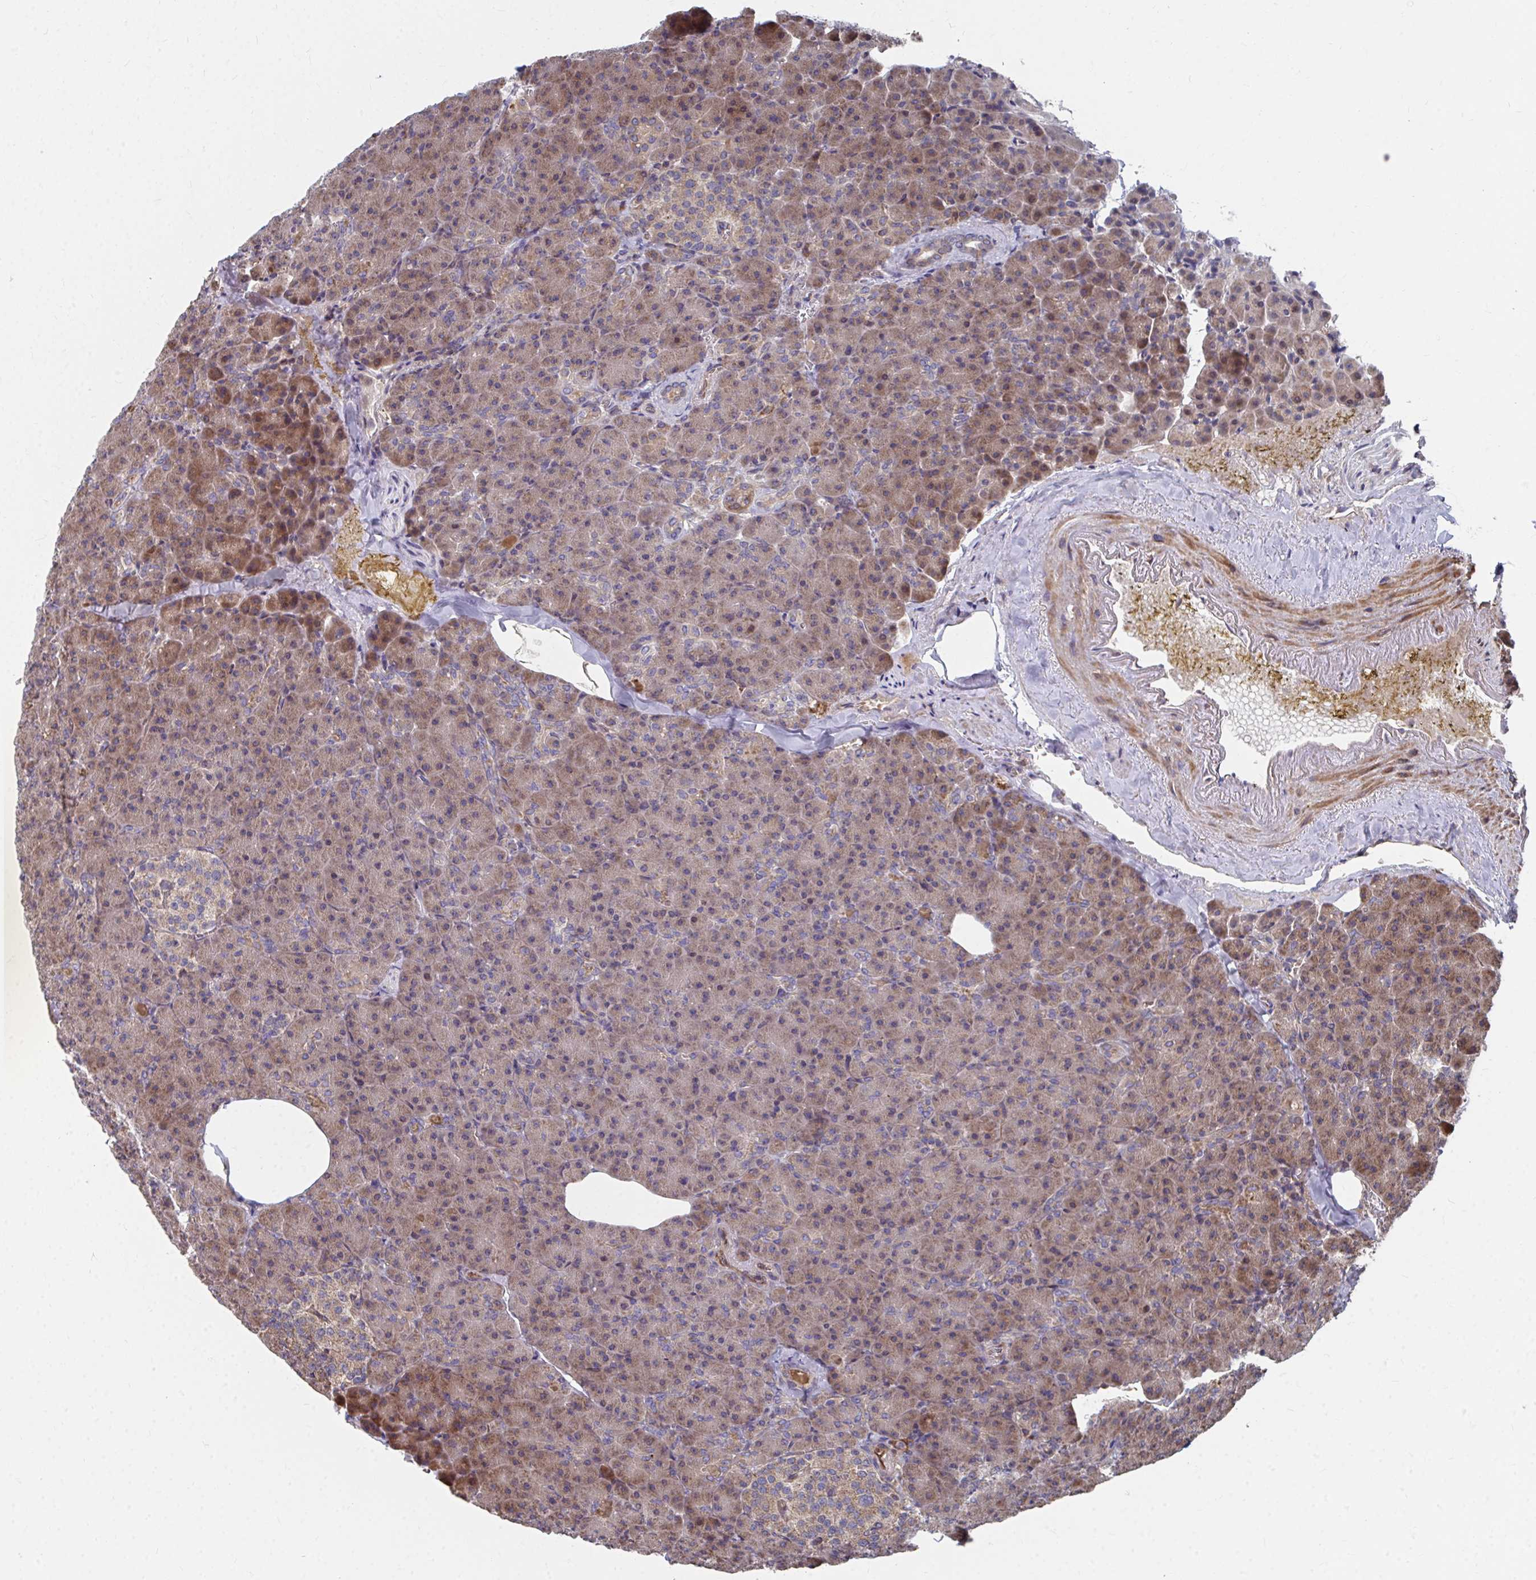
{"staining": {"intensity": "moderate", "quantity": "25%-75%", "location": "cytoplasmic/membranous"}, "tissue": "pancreas", "cell_type": "Exocrine glandular cells", "image_type": "normal", "snomed": [{"axis": "morphology", "description": "Normal tissue, NOS"}, {"axis": "topography", "description": "Pancreas"}], "caption": "Protein staining of unremarkable pancreas exhibits moderate cytoplasmic/membranous expression in approximately 25%-75% of exocrine glandular cells. Nuclei are stained in blue.", "gene": "FAM89A", "patient": {"sex": "female", "age": 74}}